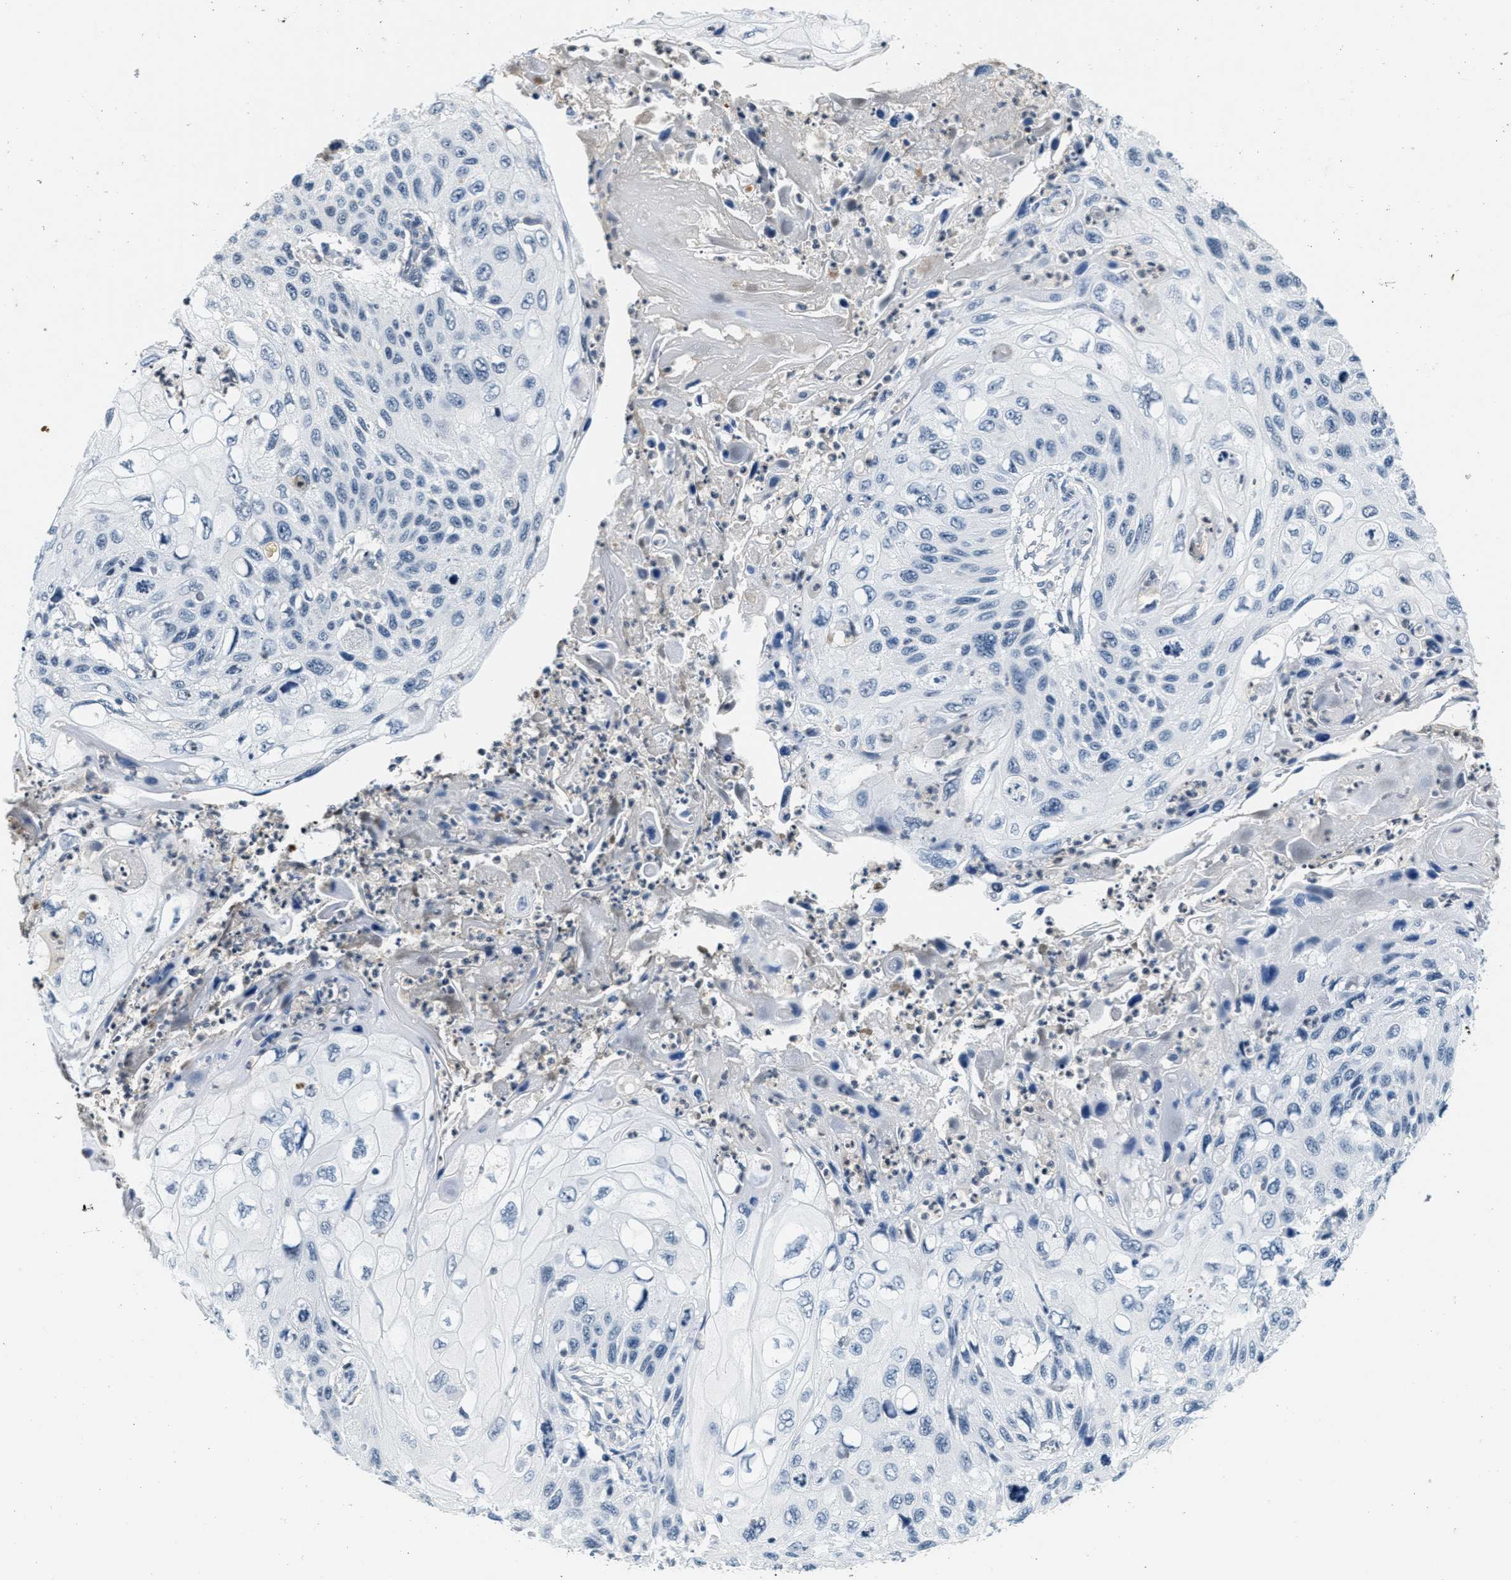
{"staining": {"intensity": "negative", "quantity": "none", "location": "none"}, "tissue": "cervical cancer", "cell_type": "Tumor cells", "image_type": "cancer", "snomed": [{"axis": "morphology", "description": "Squamous cell carcinoma, NOS"}, {"axis": "topography", "description": "Cervix"}], "caption": "Immunohistochemistry (IHC) histopathology image of neoplastic tissue: human cervical cancer stained with DAB reveals no significant protein staining in tumor cells. (Brightfield microscopy of DAB (3,3'-diaminobenzidine) immunohistochemistry at high magnification).", "gene": "CA4", "patient": {"sex": "female", "age": 70}}